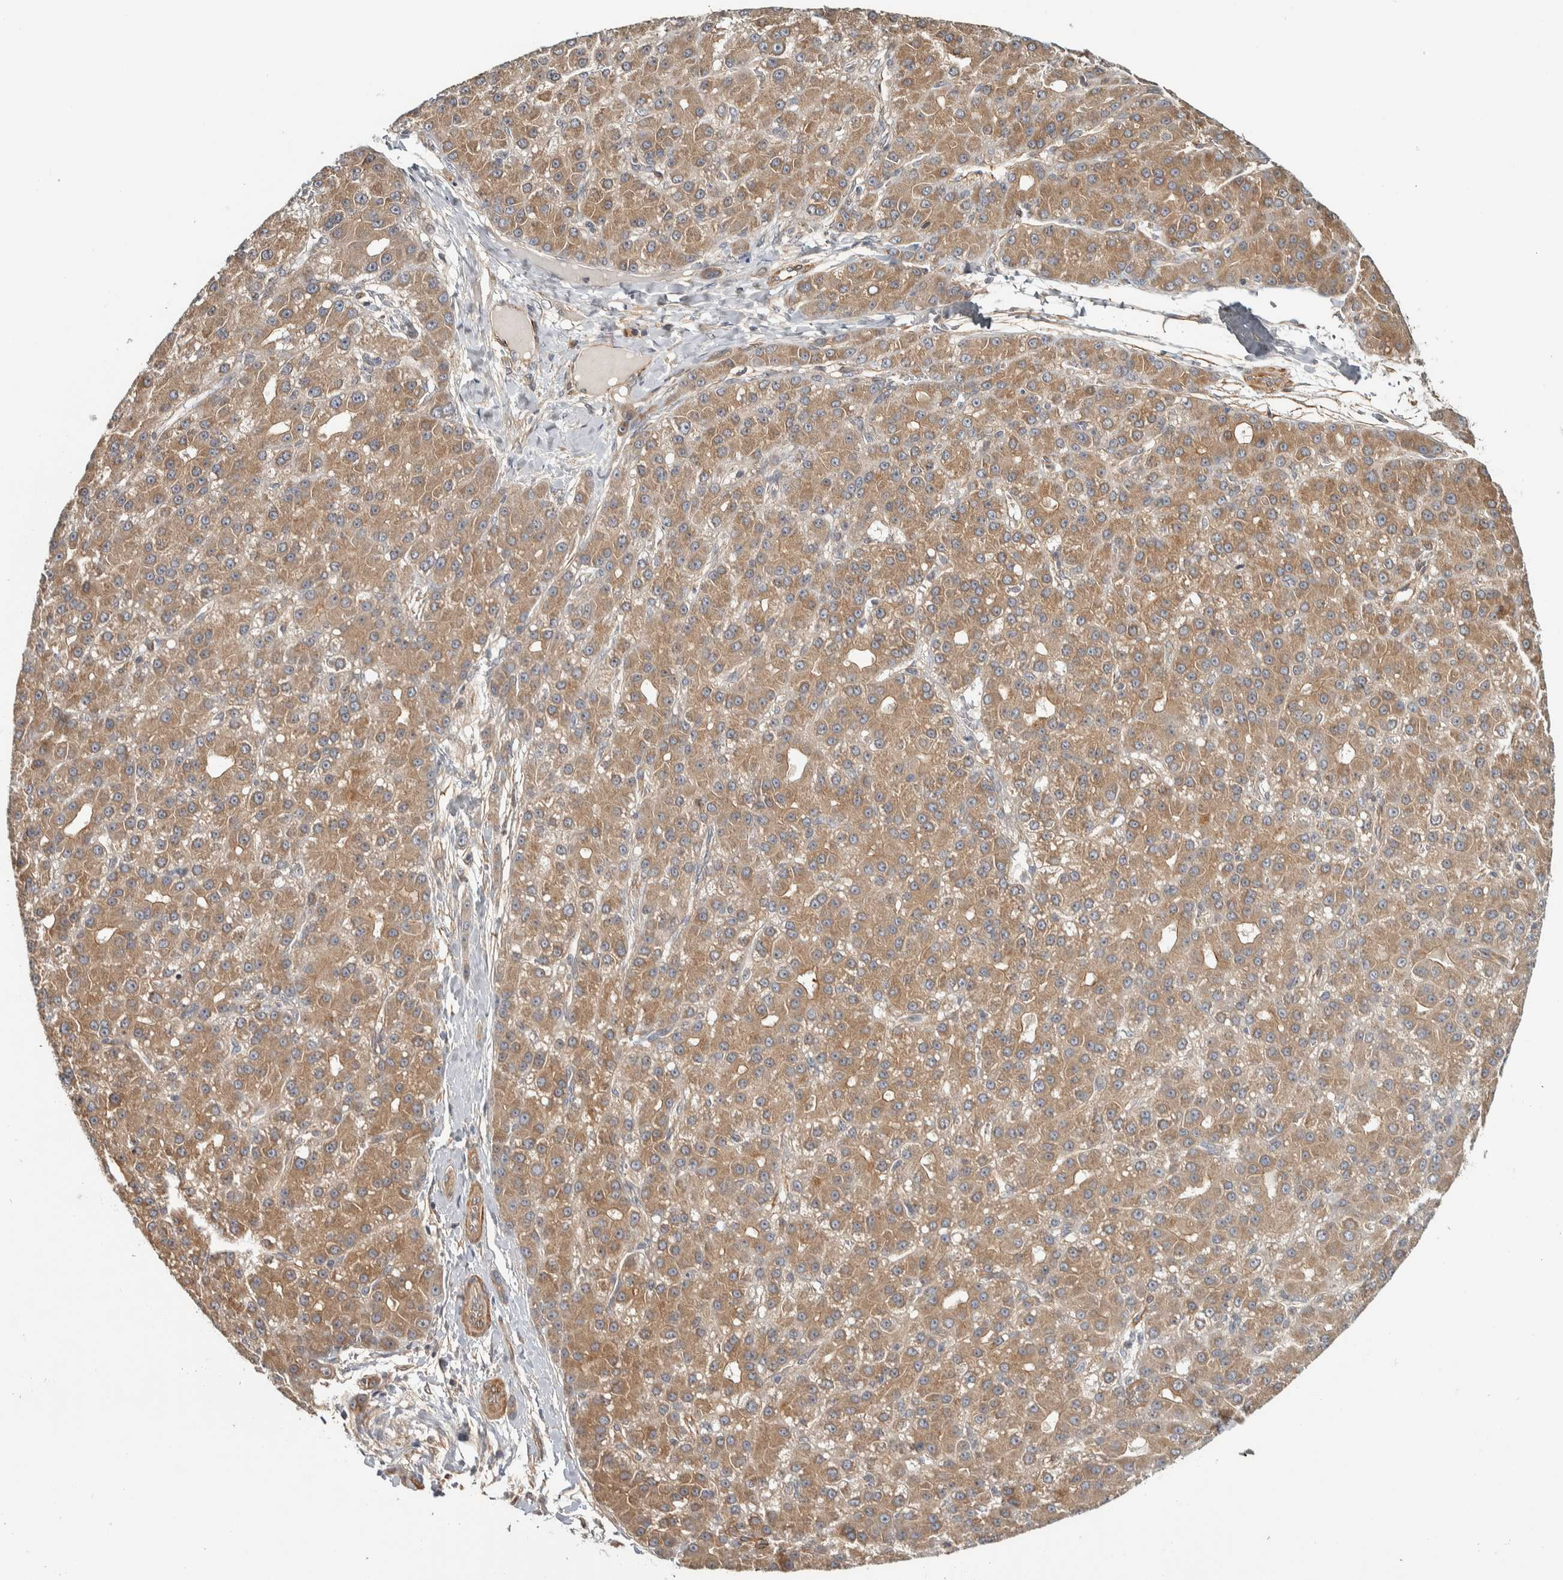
{"staining": {"intensity": "strong", "quantity": ">75%", "location": "cytoplasmic/membranous"}, "tissue": "liver cancer", "cell_type": "Tumor cells", "image_type": "cancer", "snomed": [{"axis": "morphology", "description": "Carcinoma, Hepatocellular, NOS"}, {"axis": "topography", "description": "Liver"}], "caption": "Approximately >75% of tumor cells in liver cancer (hepatocellular carcinoma) display strong cytoplasmic/membranous protein expression as visualized by brown immunohistochemical staining.", "gene": "CHMP4C", "patient": {"sex": "male", "age": 67}}